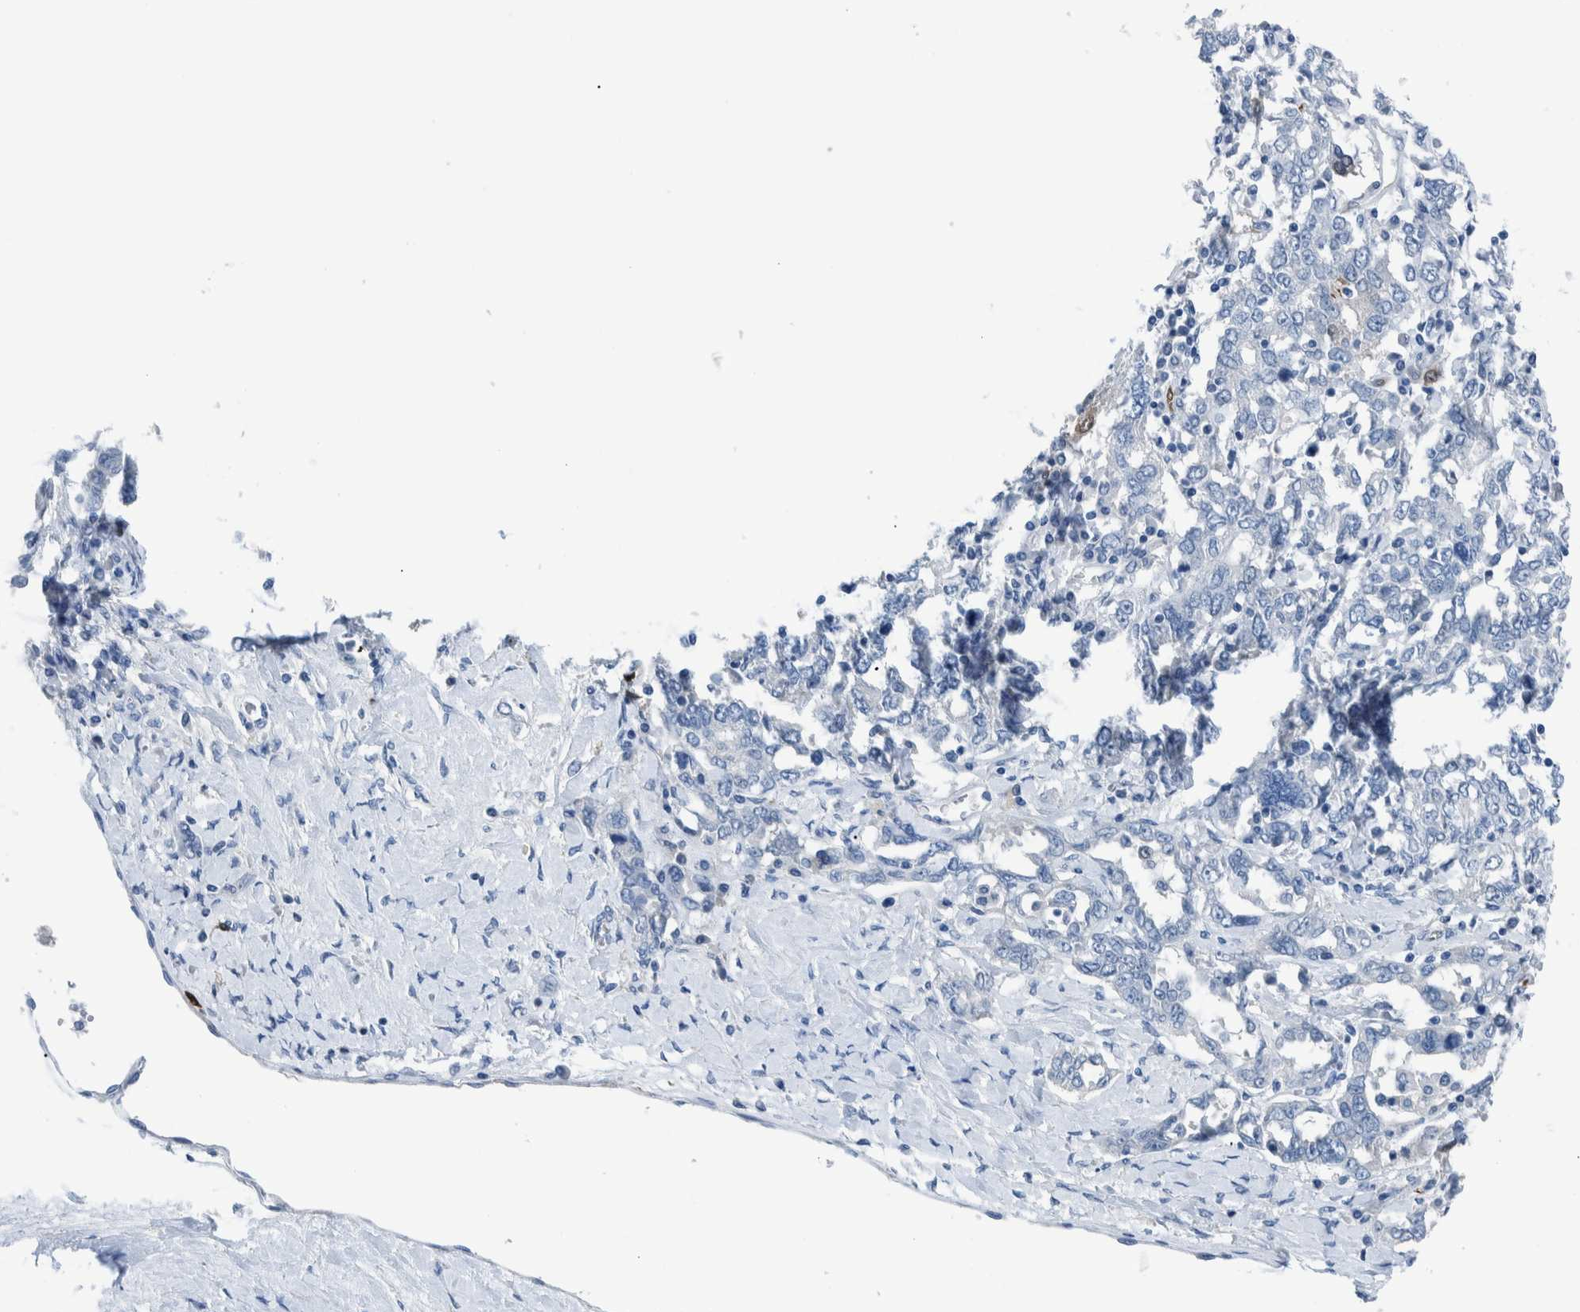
{"staining": {"intensity": "weak", "quantity": "<25%", "location": "nuclear"}, "tissue": "ovarian cancer", "cell_type": "Tumor cells", "image_type": "cancer", "snomed": [{"axis": "morphology", "description": "Carcinoma, endometroid"}, {"axis": "topography", "description": "Ovary"}], "caption": "A micrograph of human ovarian endometroid carcinoma is negative for staining in tumor cells.", "gene": "IDO1", "patient": {"sex": "female", "age": 62}}